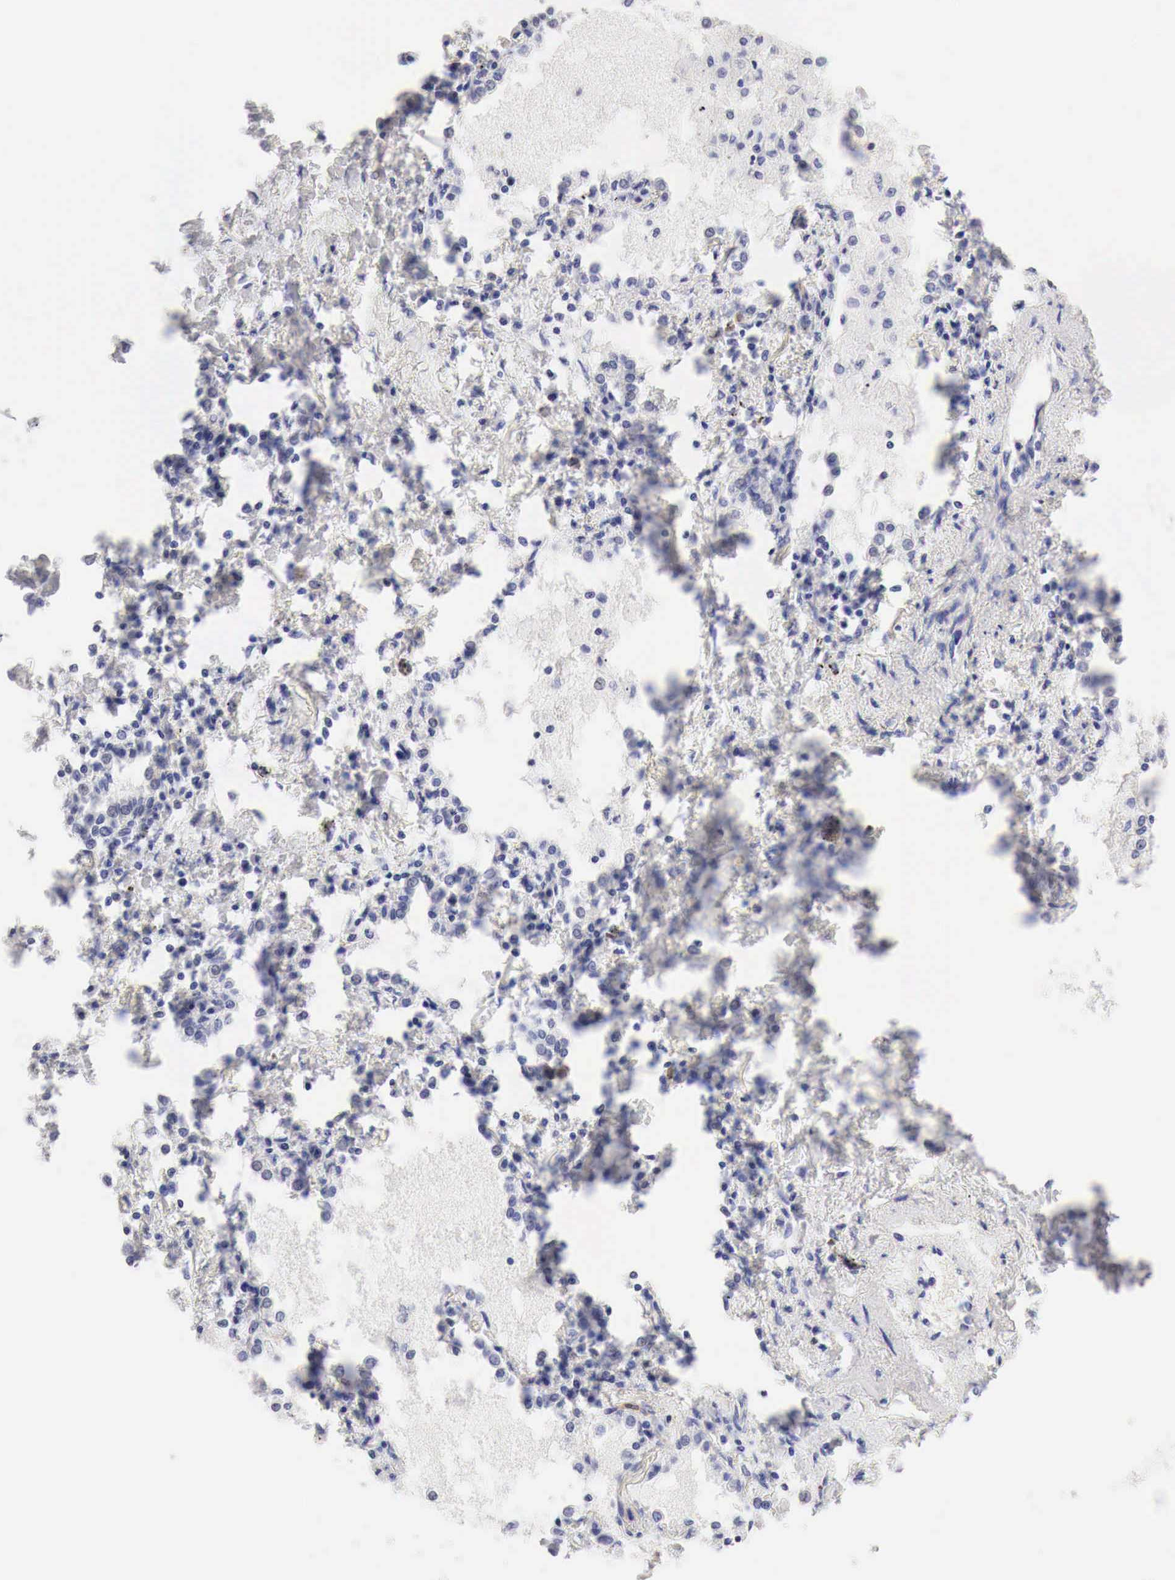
{"staining": {"intensity": "negative", "quantity": "none", "location": "none"}, "tissue": "lung cancer", "cell_type": "Tumor cells", "image_type": "cancer", "snomed": [{"axis": "morphology", "description": "Adenocarcinoma, NOS"}, {"axis": "topography", "description": "Lung"}], "caption": "Image shows no protein positivity in tumor cells of lung adenocarcinoma tissue.", "gene": "CDKN2A", "patient": {"sex": "male", "age": 60}}